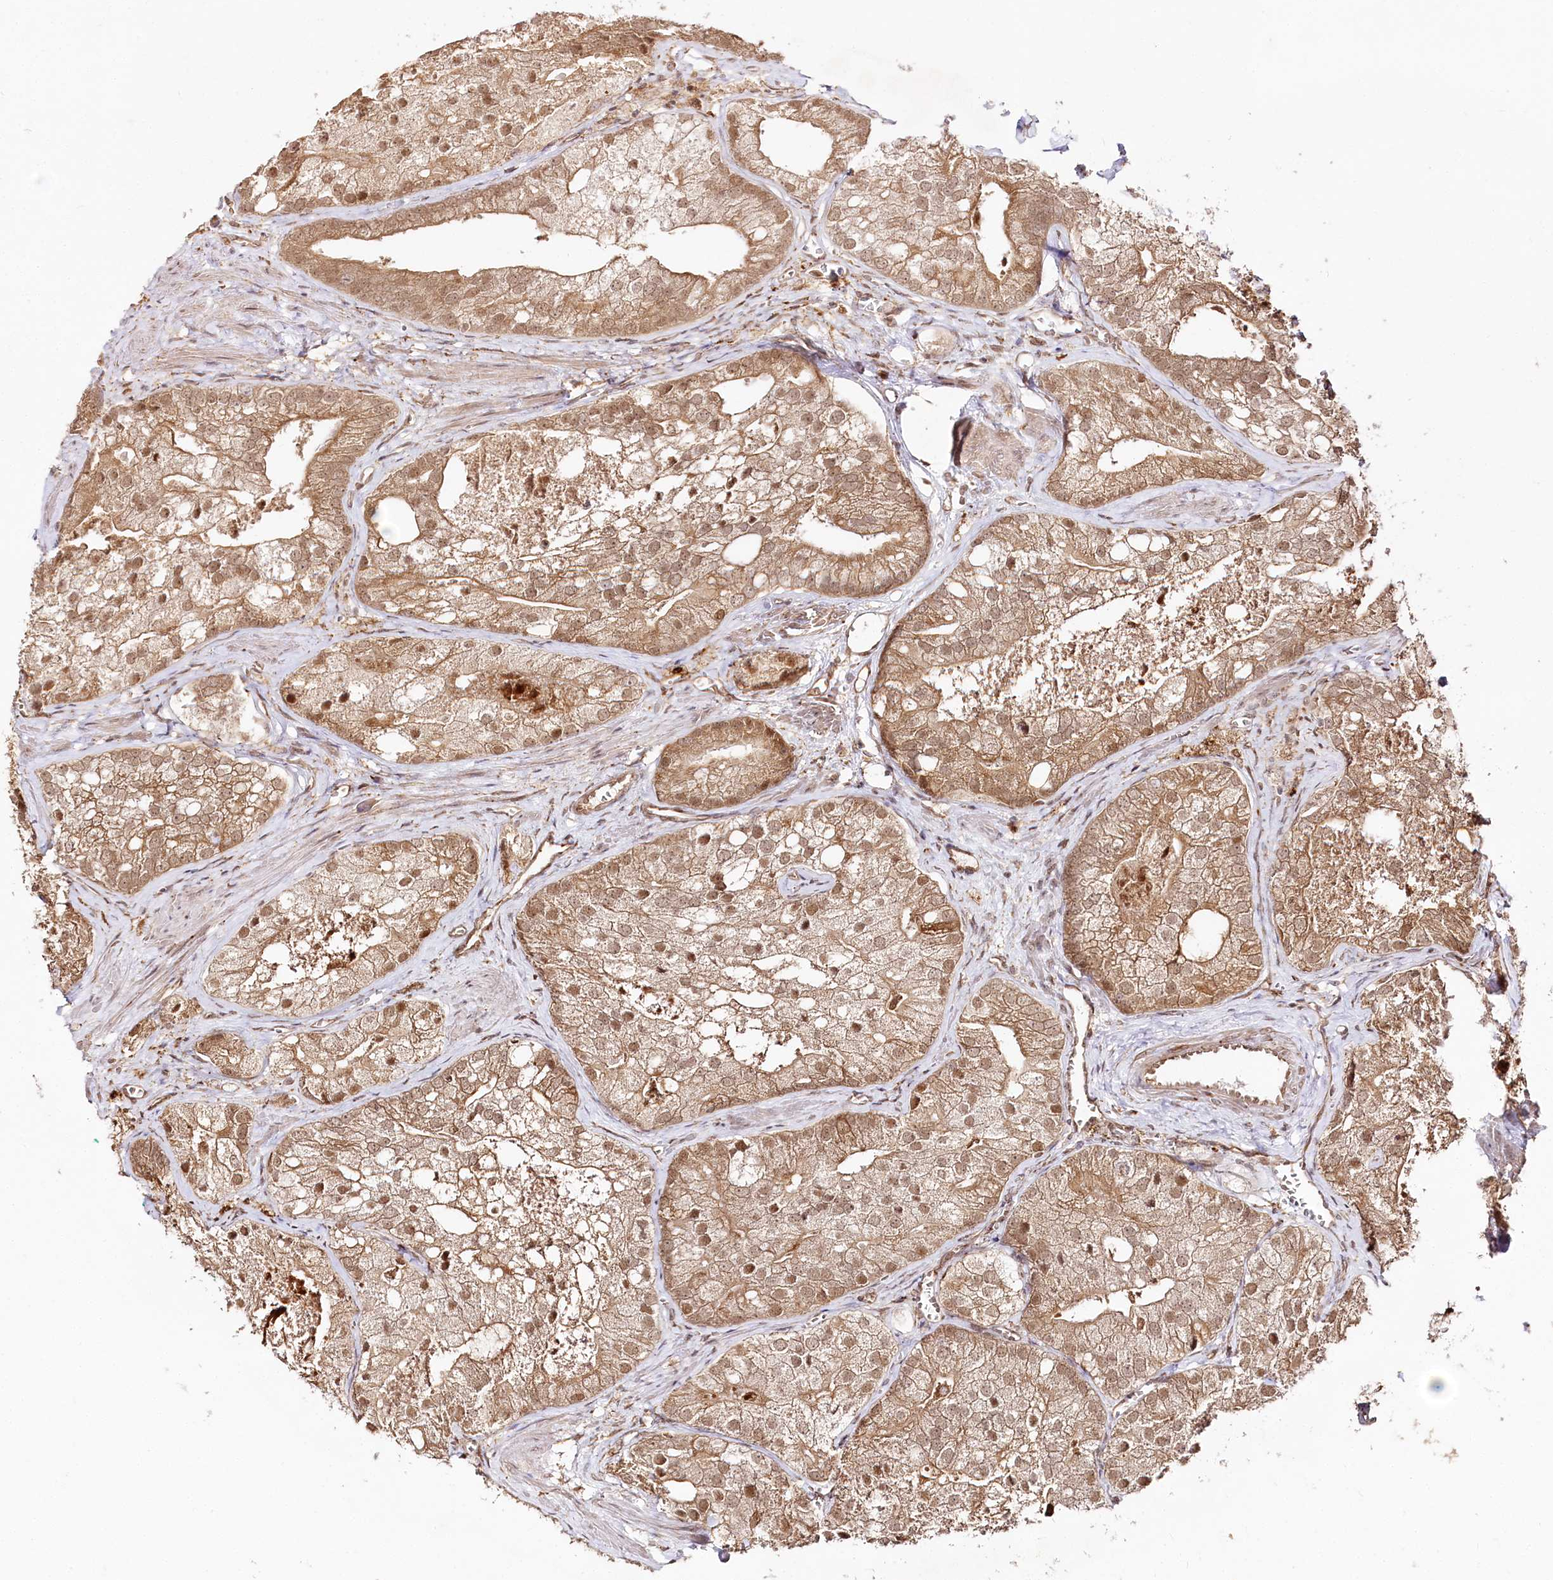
{"staining": {"intensity": "moderate", "quantity": ">75%", "location": "cytoplasmic/membranous,nuclear"}, "tissue": "prostate cancer", "cell_type": "Tumor cells", "image_type": "cancer", "snomed": [{"axis": "morphology", "description": "Adenocarcinoma, Low grade"}, {"axis": "topography", "description": "Prostate"}], "caption": "A histopathology image of low-grade adenocarcinoma (prostate) stained for a protein reveals moderate cytoplasmic/membranous and nuclear brown staining in tumor cells.", "gene": "ENSG00000144785", "patient": {"sex": "male", "age": 69}}